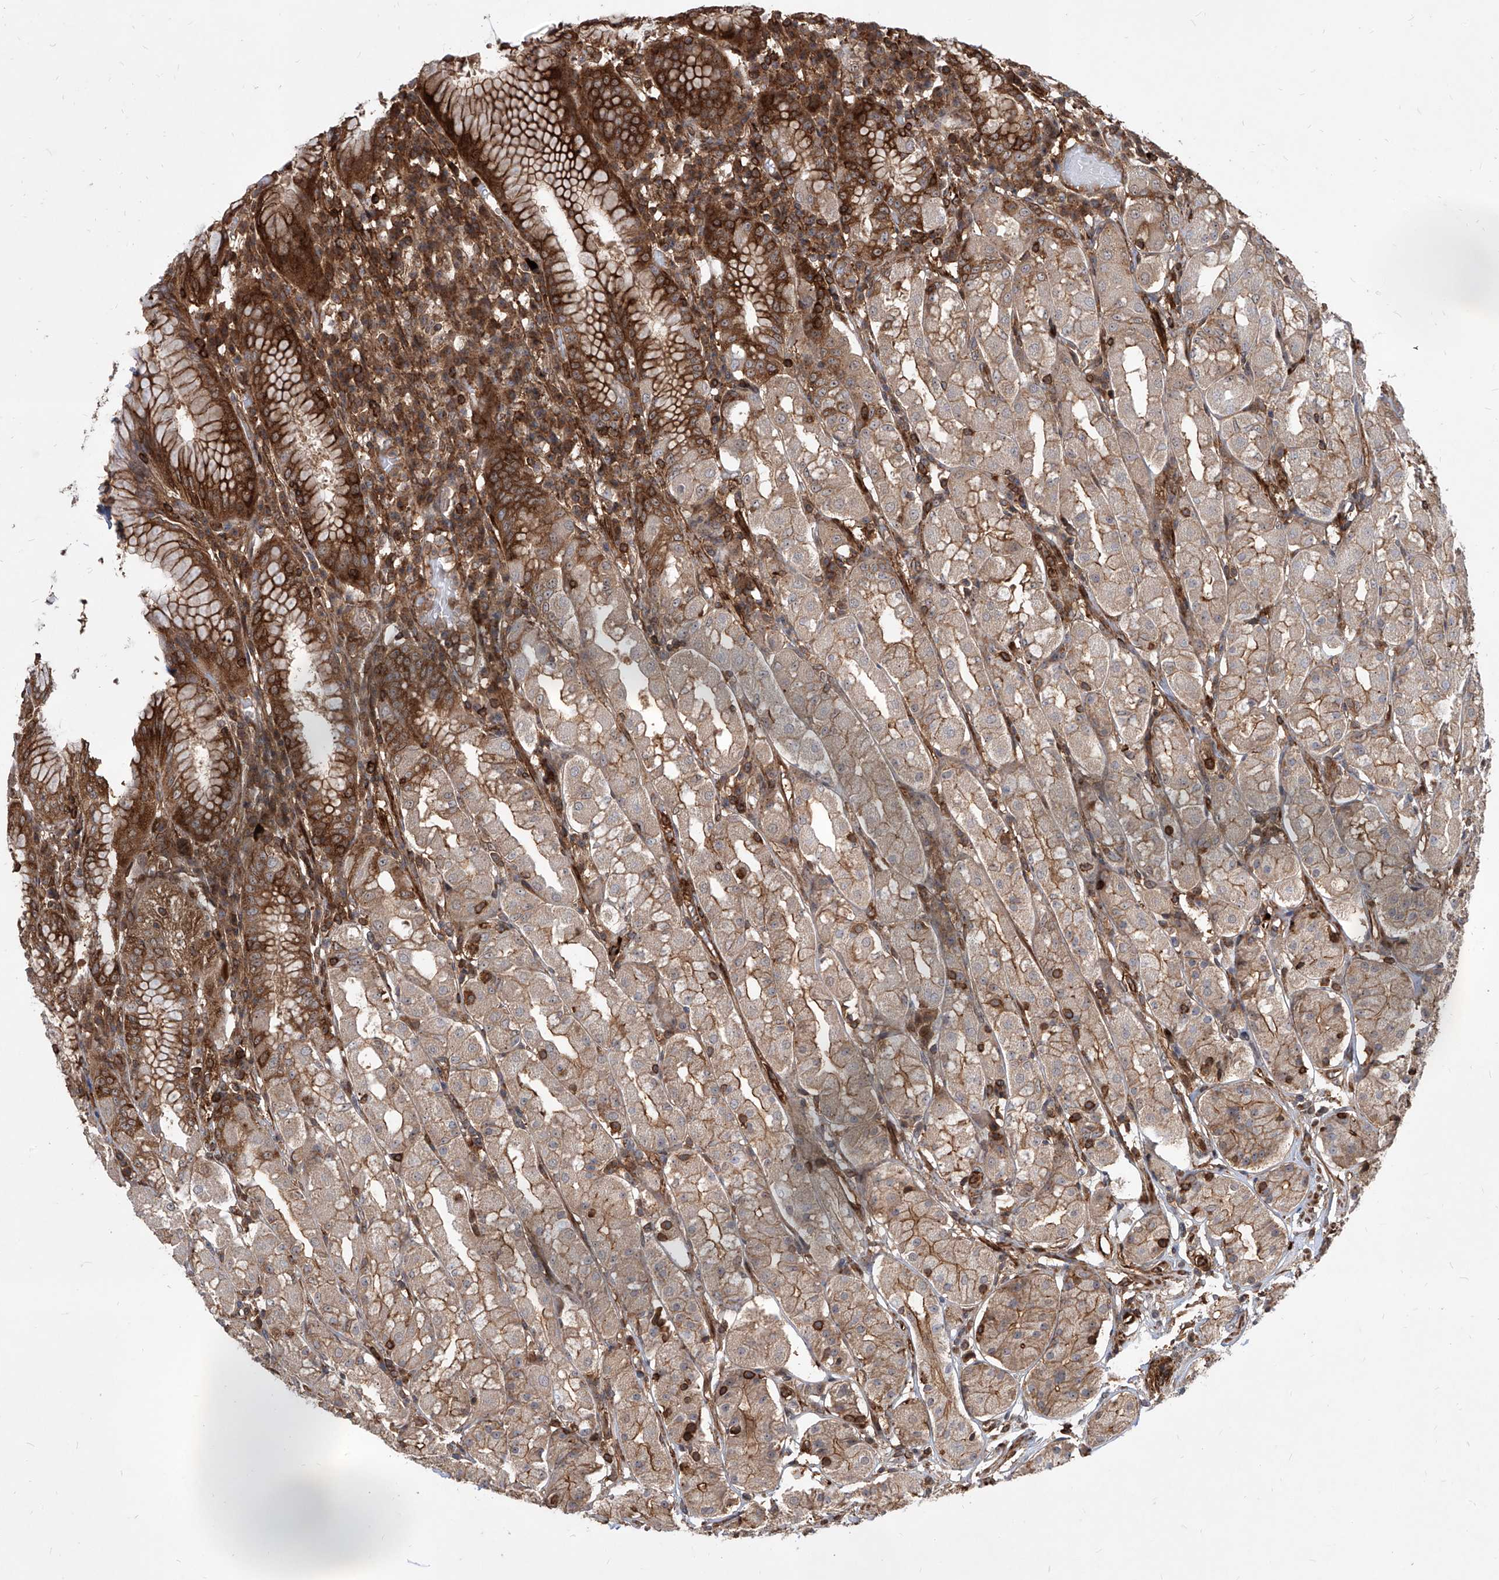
{"staining": {"intensity": "strong", "quantity": "25%-75%", "location": "cytoplasmic/membranous"}, "tissue": "stomach", "cell_type": "Glandular cells", "image_type": "normal", "snomed": [{"axis": "morphology", "description": "Normal tissue, NOS"}, {"axis": "topography", "description": "Stomach"}, {"axis": "topography", "description": "Stomach, lower"}], "caption": "Glandular cells demonstrate high levels of strong cytoplasmic/membranous expression in about 25%-75% of cells in unremarkable human stomach.", "gene": "MAGED2", "patient": {"sex": "female", "age": 56}}